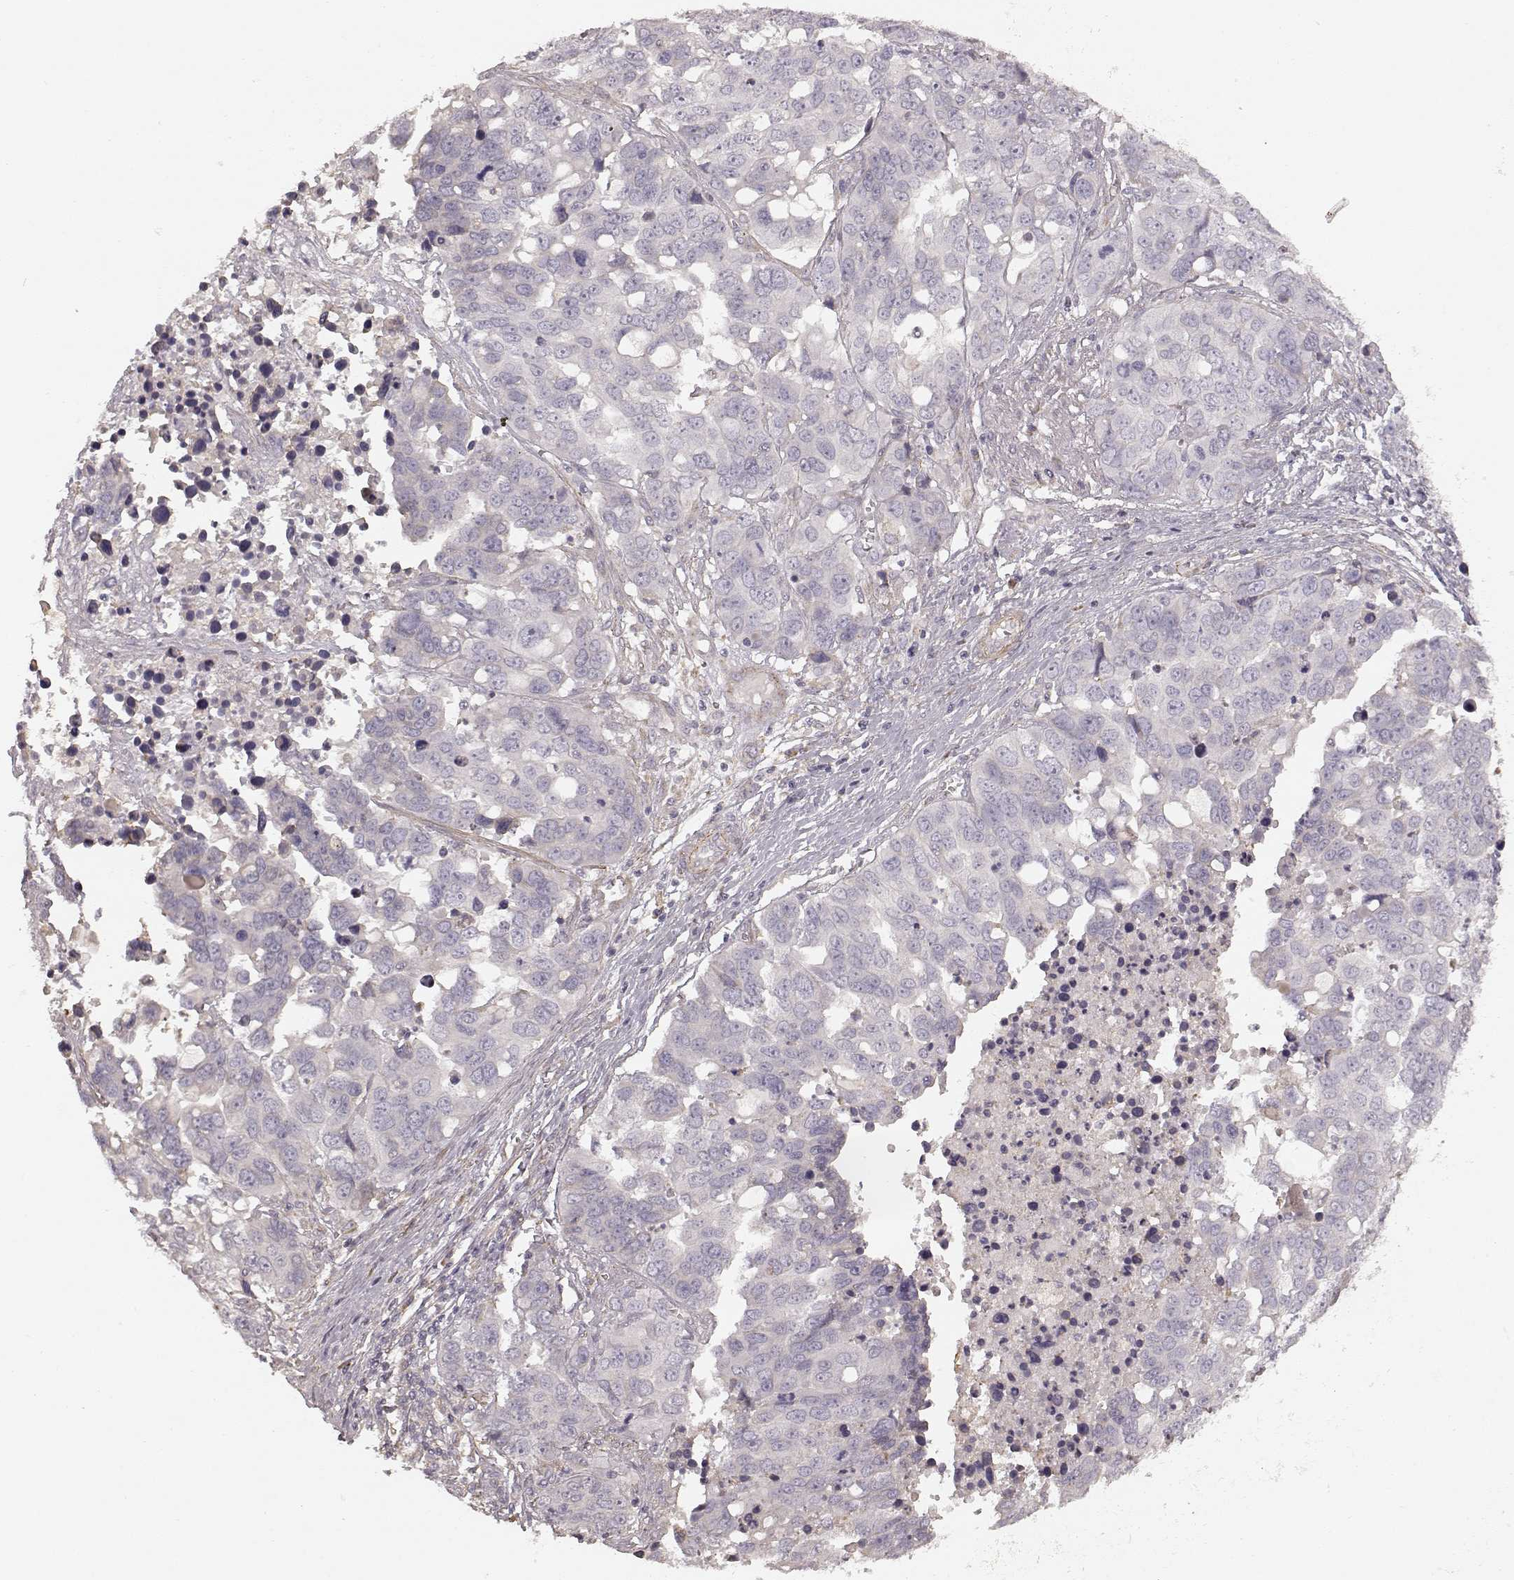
{"staining": {"intensity": "negative", "quantity": "none", "location": "none"}, "tissue": "ovarian cancer", "cell_type": "Tumor cells", "image_type": "cancer", "snomed": [{"axis": "morphology", "description": "Carcinoma, endometroid"}, {"axis": "topography", "description": "Ovary"}], "caption": "This image is of endometroid carcinoma (ovarian) stained with IHC to label a protein in brown with the nuclei are counter-stained blue. There is no positivity in tumor cells. (DAB immunohistochemistry with hematoxylin counter stain).", "gene": "KCNJ9", "patient": {"sex": "female", "age": 78}}